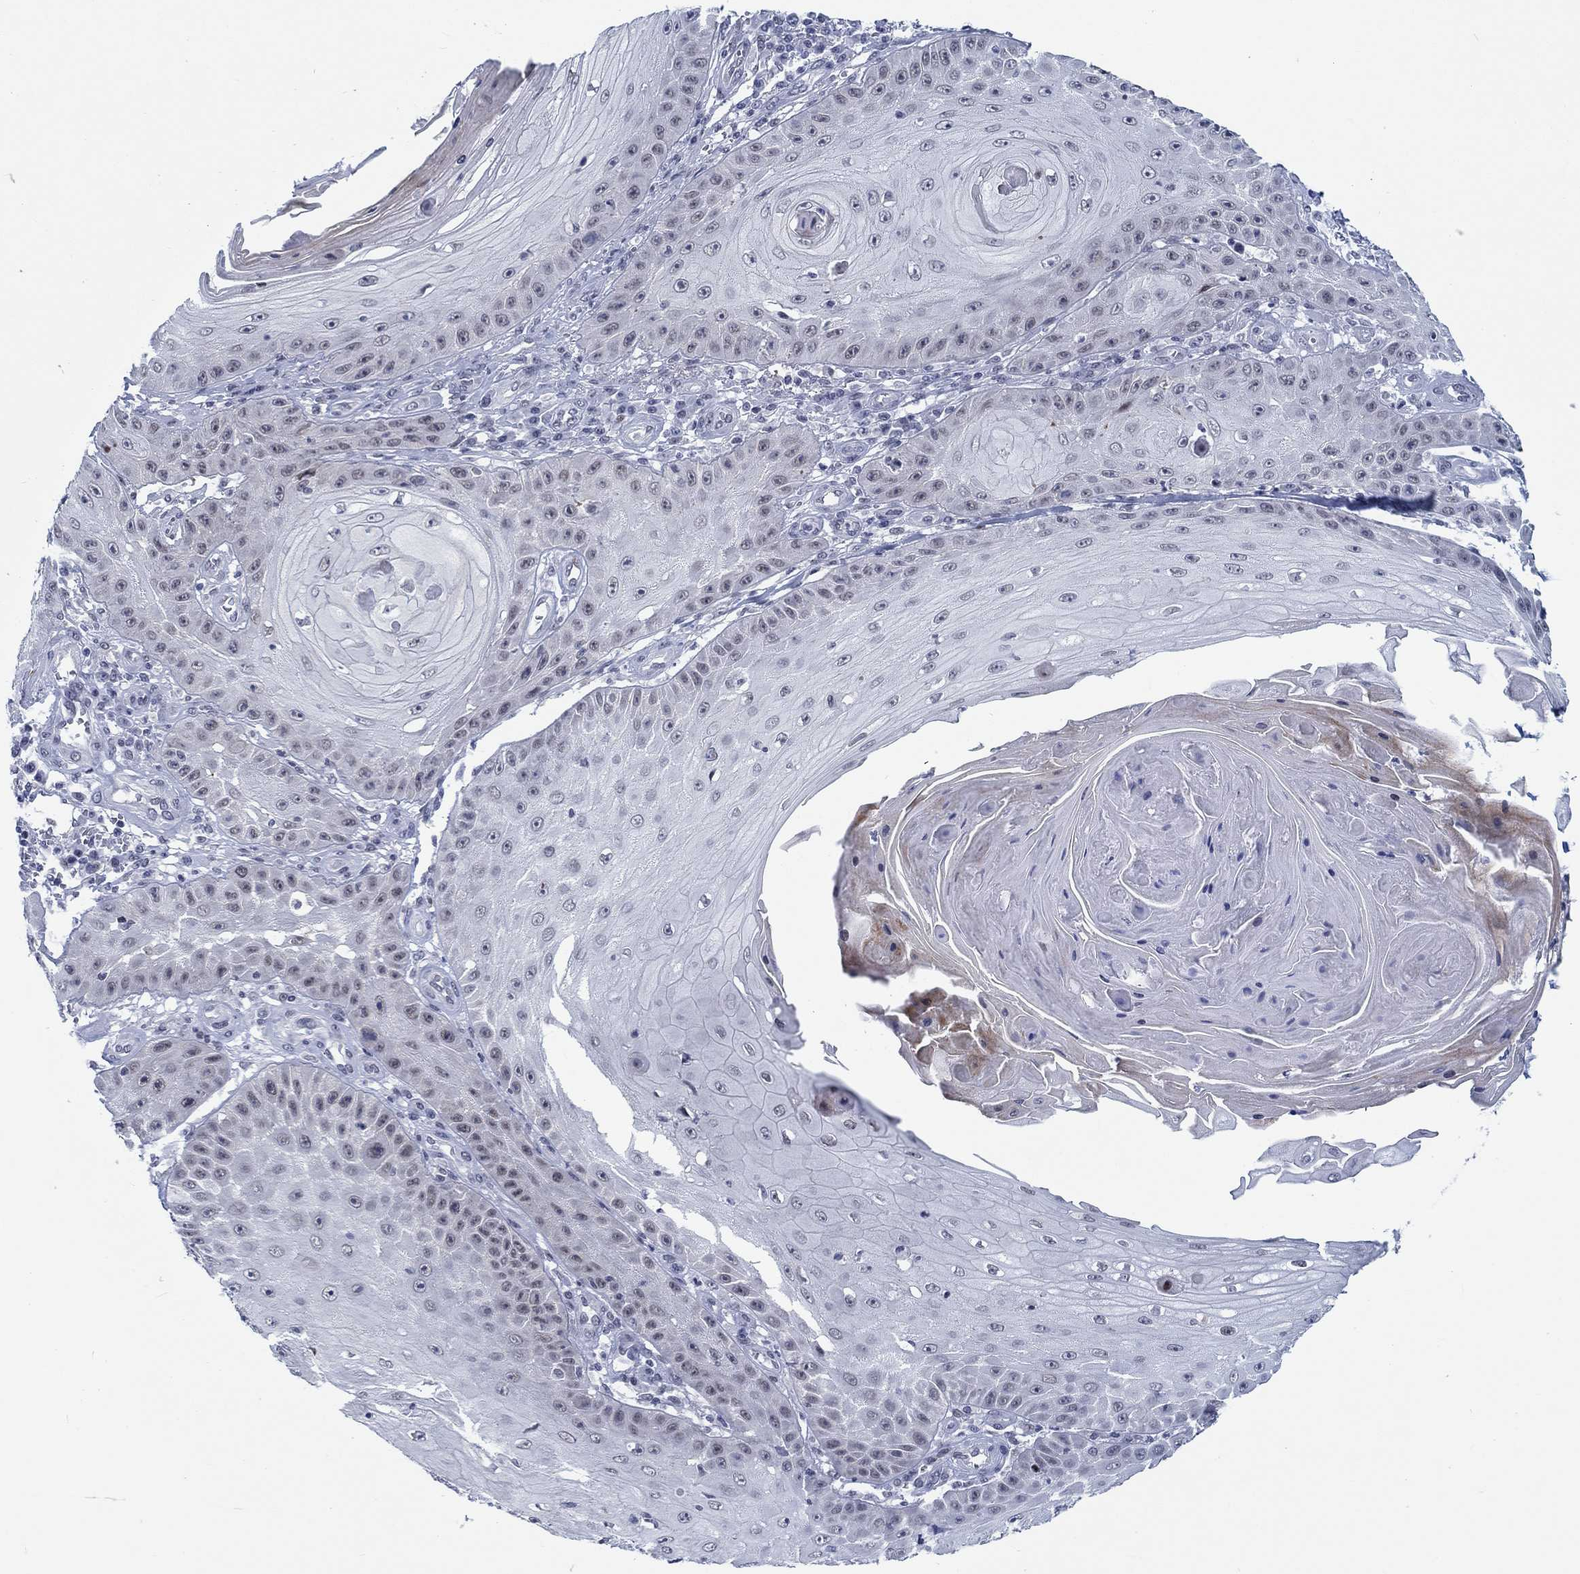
{"staining": {"intensity": "negative", "quantity": "none", "location": "none"}, "tissue": "skin cancer", "cell_type": "Tumor cells", "image_type": "cancer", "snomed": [{"axis": "morphology", "description": "Squamous cell carcinoma, NOS"}, {"axis": "topography", "description": "Skin"}], "caption": "Tumor cells show no significant staining in skin cancer (squamous cell carcinoma).", "gene": "NEU3", "patient": {"sex": "male", "age": 70}}